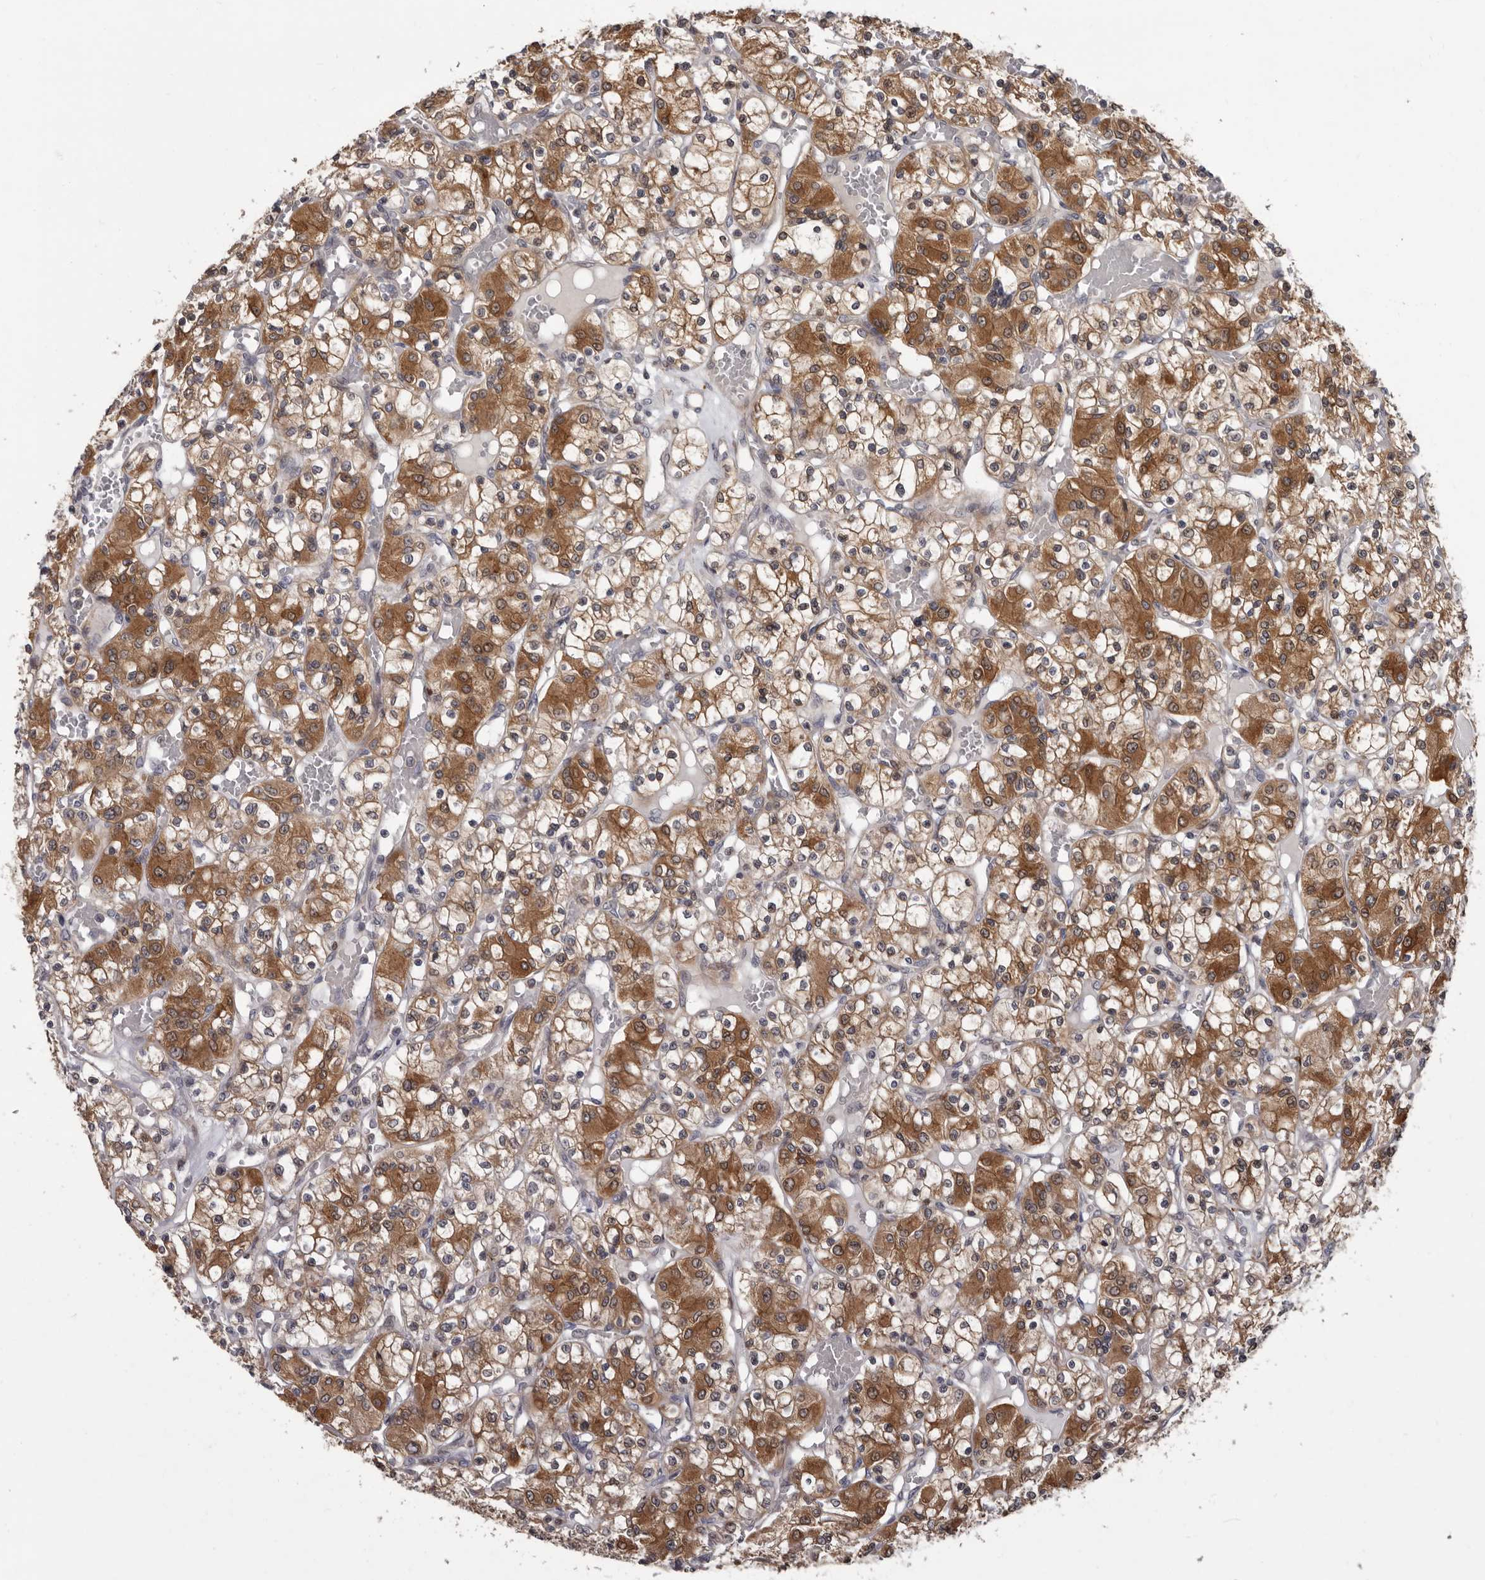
{"staining": {"intensity": "moderate", "quantity": "25%-75%", "location": "cytoplasmic/membranous"}, "tissue": "renal cancer", "cell_type": "Tumor cells", "image_type": "cancer", "snomed": [{"axis": "morphology", "description": "Adenocarcinoma, NOS"}, {"axis": "topography", "description": "Kidney"}], "caption": "Immunohistochemical staining of human renal adenocarcinoma exhibits moderate cytoplasmic/membranous protein positivity in about 25%-75% of tumor cells.", "gene": "FGFR4", "patient": {"sex": "female", "age": 59}}